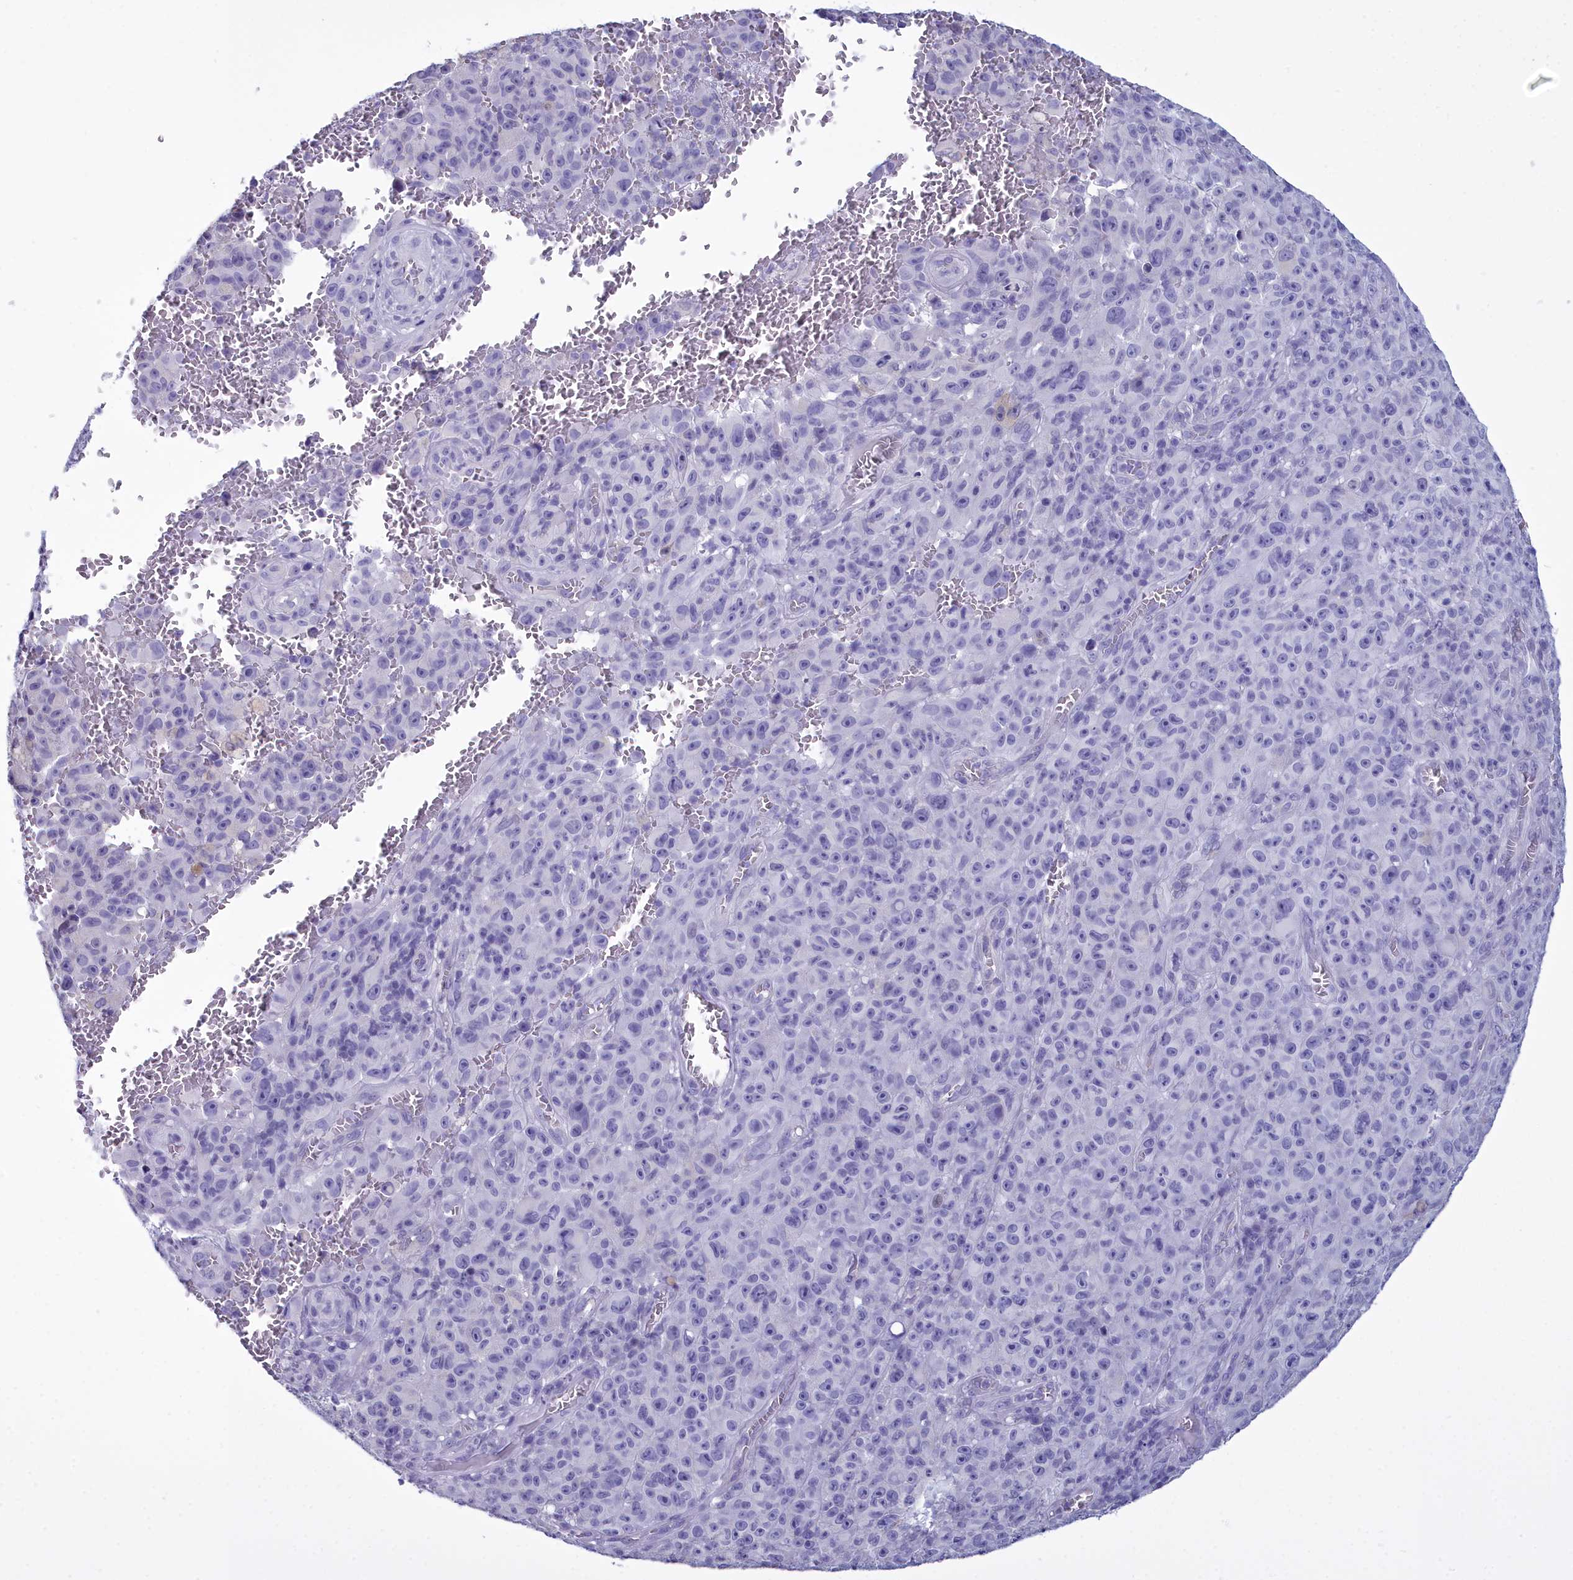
{"staining": {"intensity": "negative", "quantity": "none", "location": "none"}, "tissue": "melanoma", "cell_type": "Tumor cells", "image_type": "cancer", "snomed": [{"axis": "morphology", "description": "Malignant melanoma, NOS"}, {"axis": "topography", "description": "Skin"}], "caption": "An image of human melanoma is negative for staining in tumor cells.", "gene": "MAP6", "patient": {"sex": "female", "age": 82}}